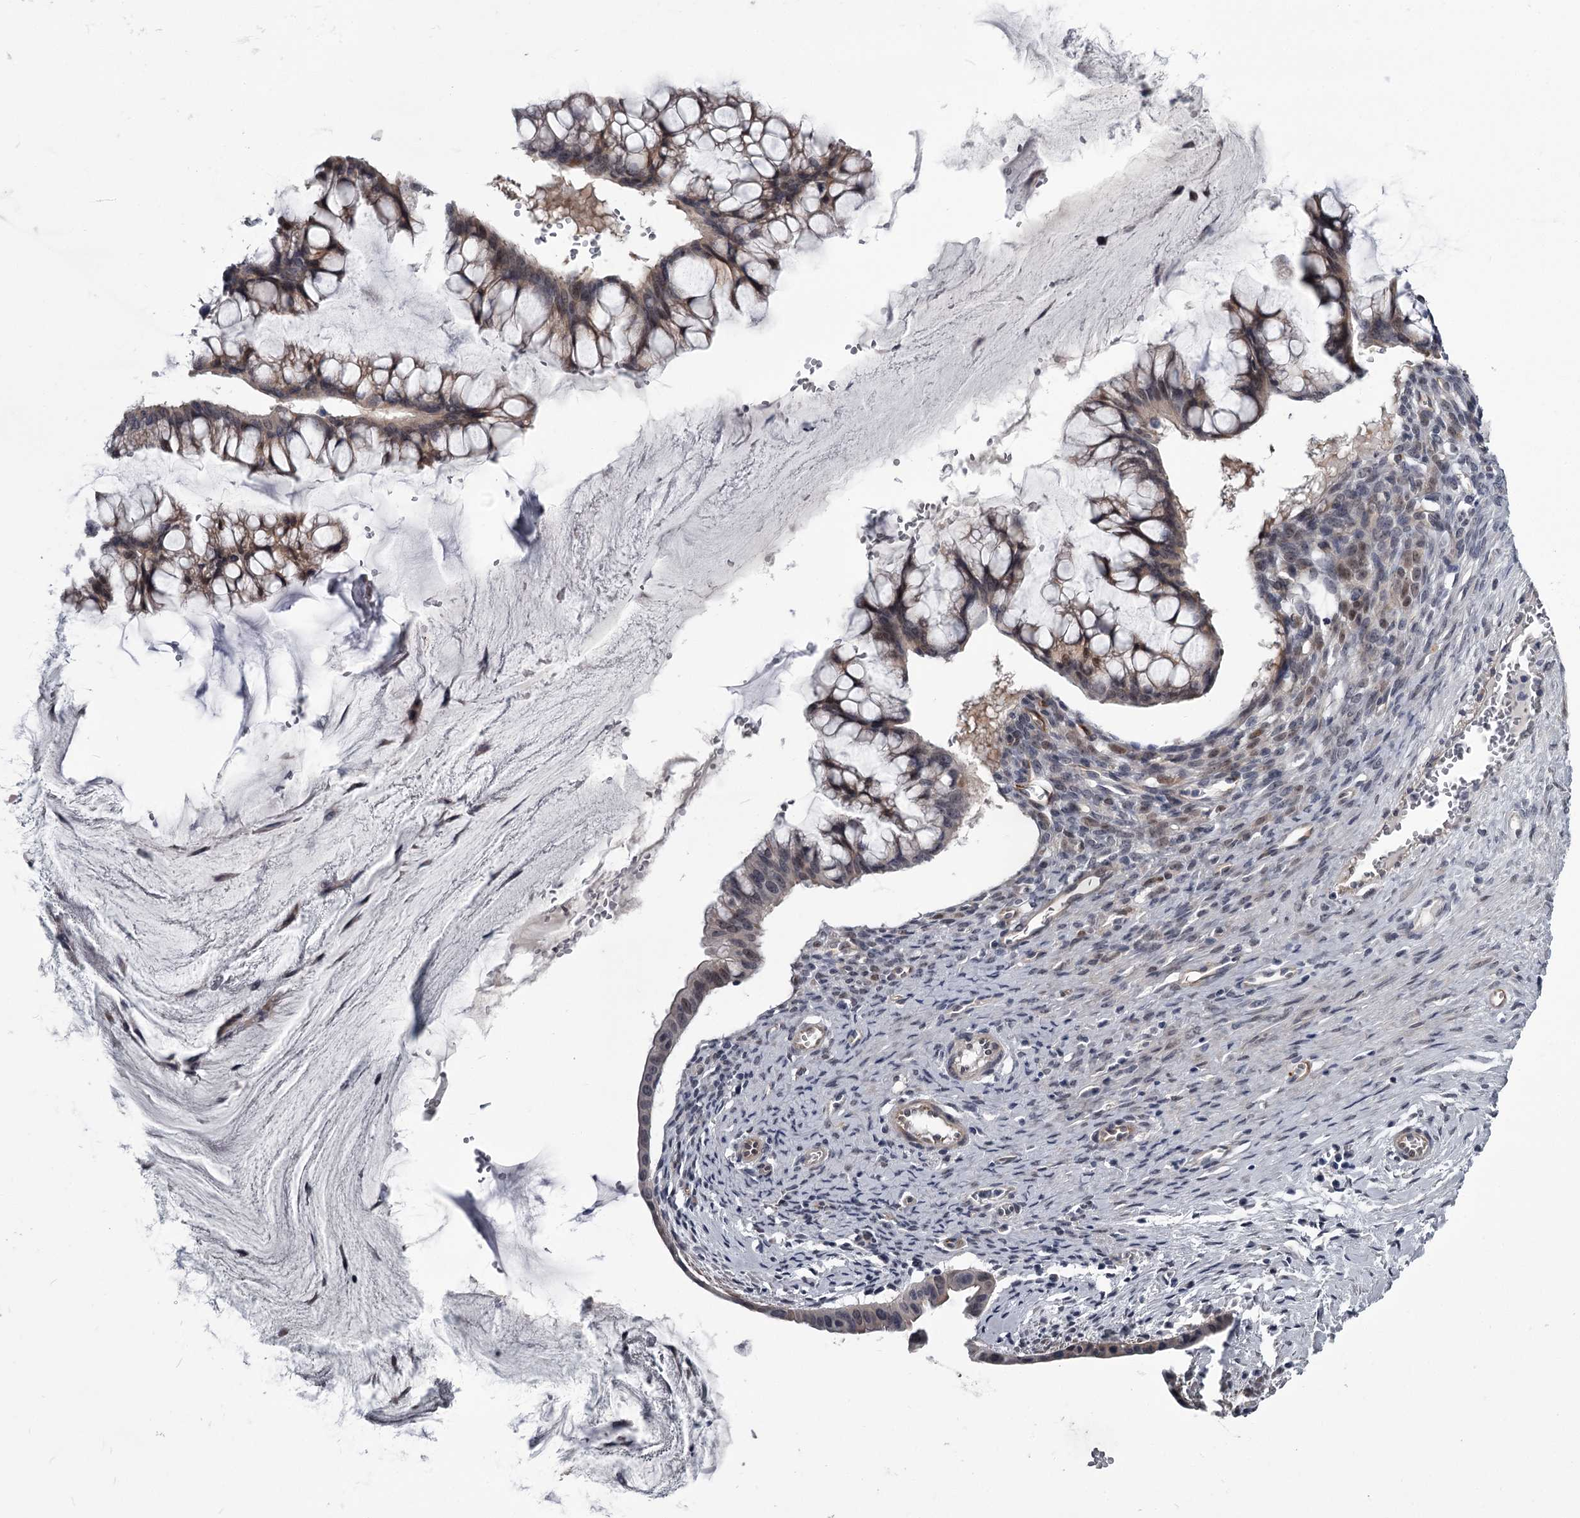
{"staining": {"intensity": "weak", "quantity": ">75%", "location": "cytoplasmic/membranous"}, "tissue": "ovarian cancer", "cell_type": "Tumor cells", "image_type": "cancer", "snomed": [{"axis": "morphology", "description": "Cystadenocarcinoma, mucinous, NOS"}, {"axis": "topography", "description": "Ovary"}], "caption": "Mucinous cystadenocarcinoma (ovarian) stained with a protein marker exhibits weak staining in tumor cells.", "gene": "PRPF40B", "patient": {"sex": "female", "age": 73}}